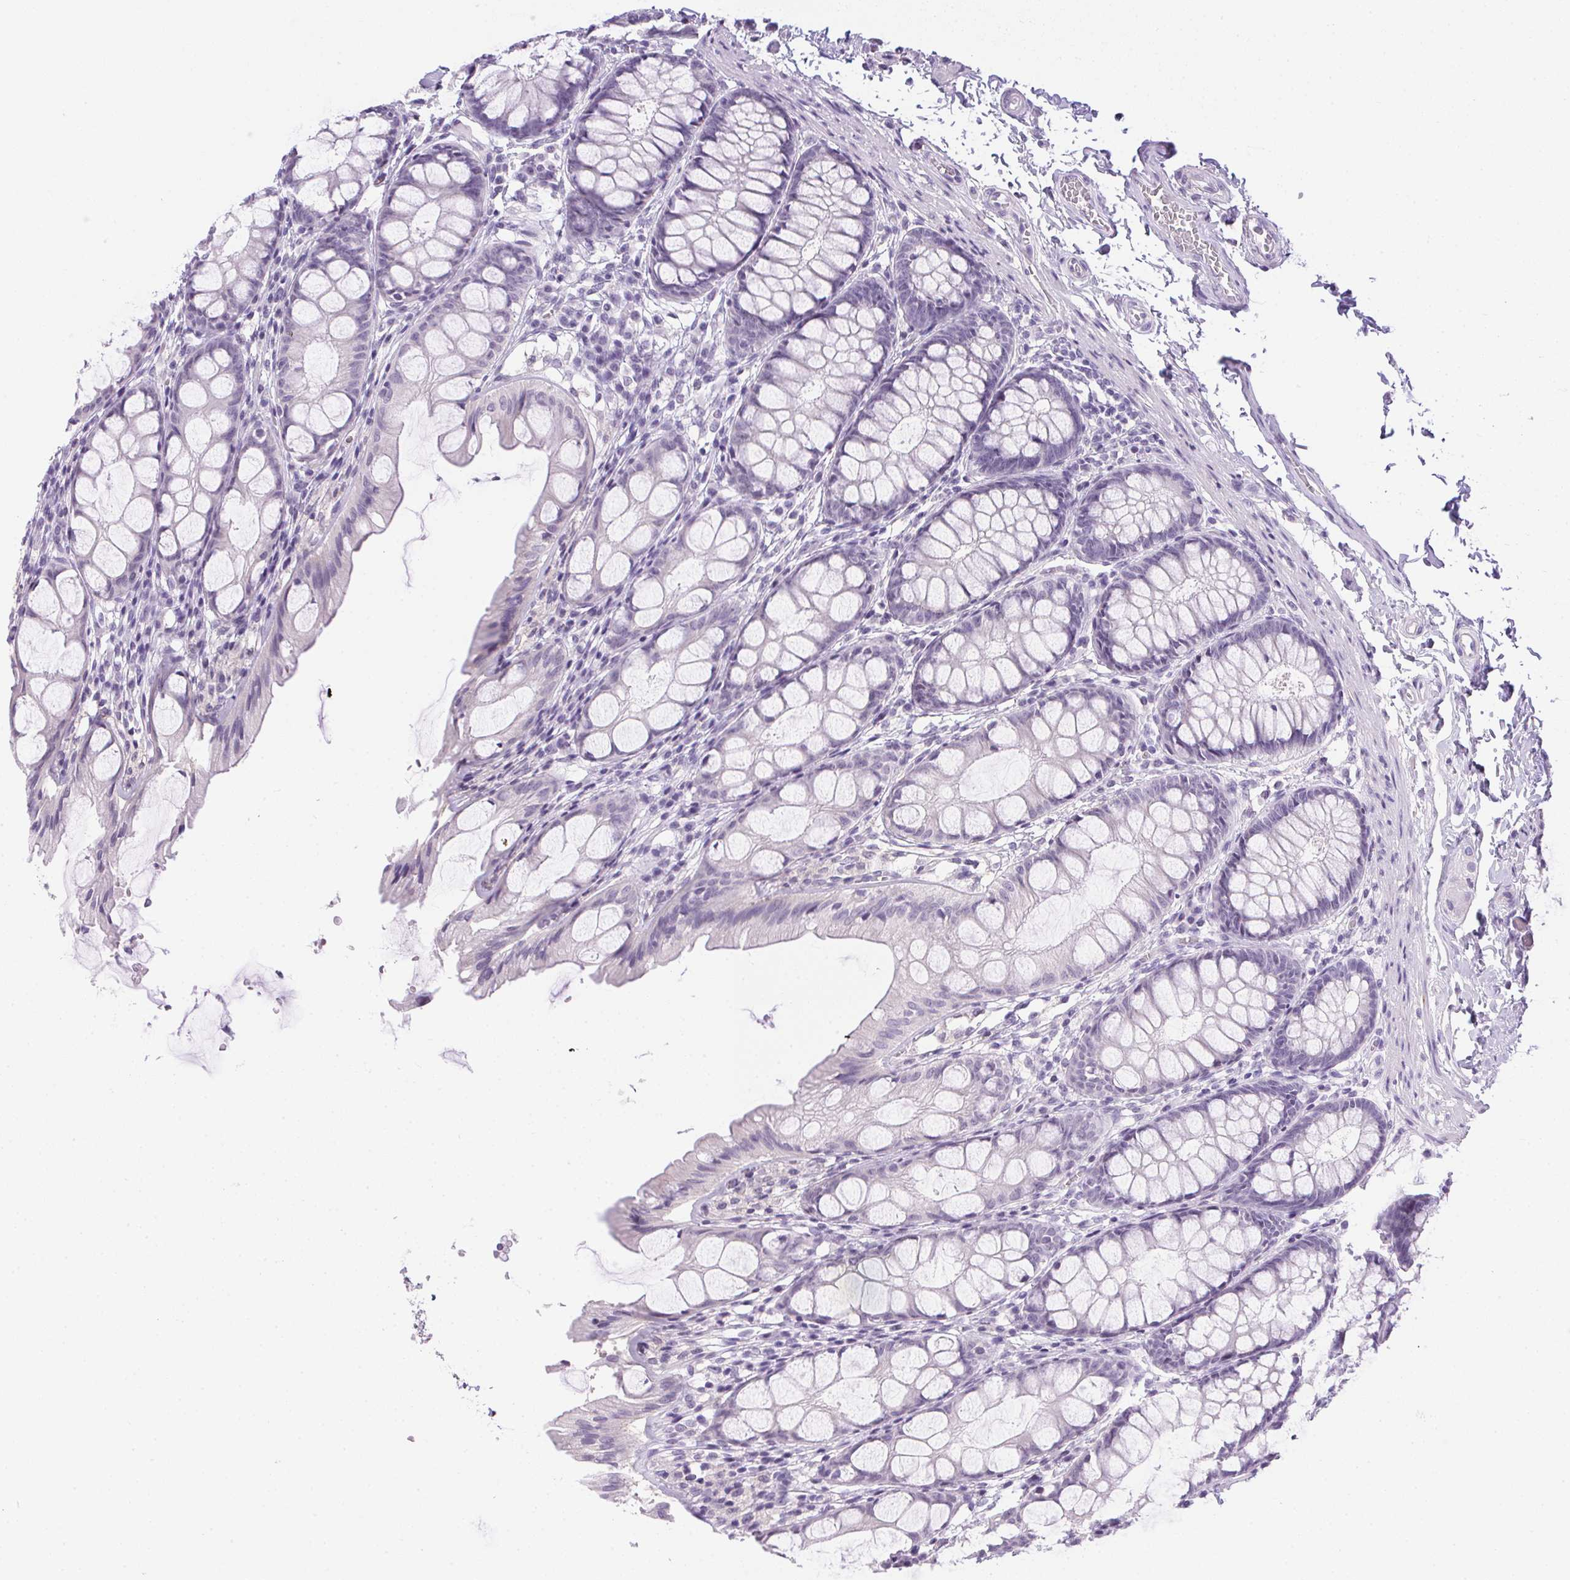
{"staining": {"intensity": "negative", "quantity": "none", "location": "none"}, "tissue": "colon", "cell_type": "Endothelial cells", "image_type": "normal", "snomed": [{"axis": "morphology", "description": "Normal tissue, NOS"}, {"axis": "topography", "description": "Colon"}], "caption": "IHC of unremarkable human colon shows no positivity in endothelial cells. (DAB (3,3'-diaminobenzidine) immunohistochemistry with hematoxylin counter stain).", "gene": "PRL", "patient": {"sex": "male", "age": 47}}